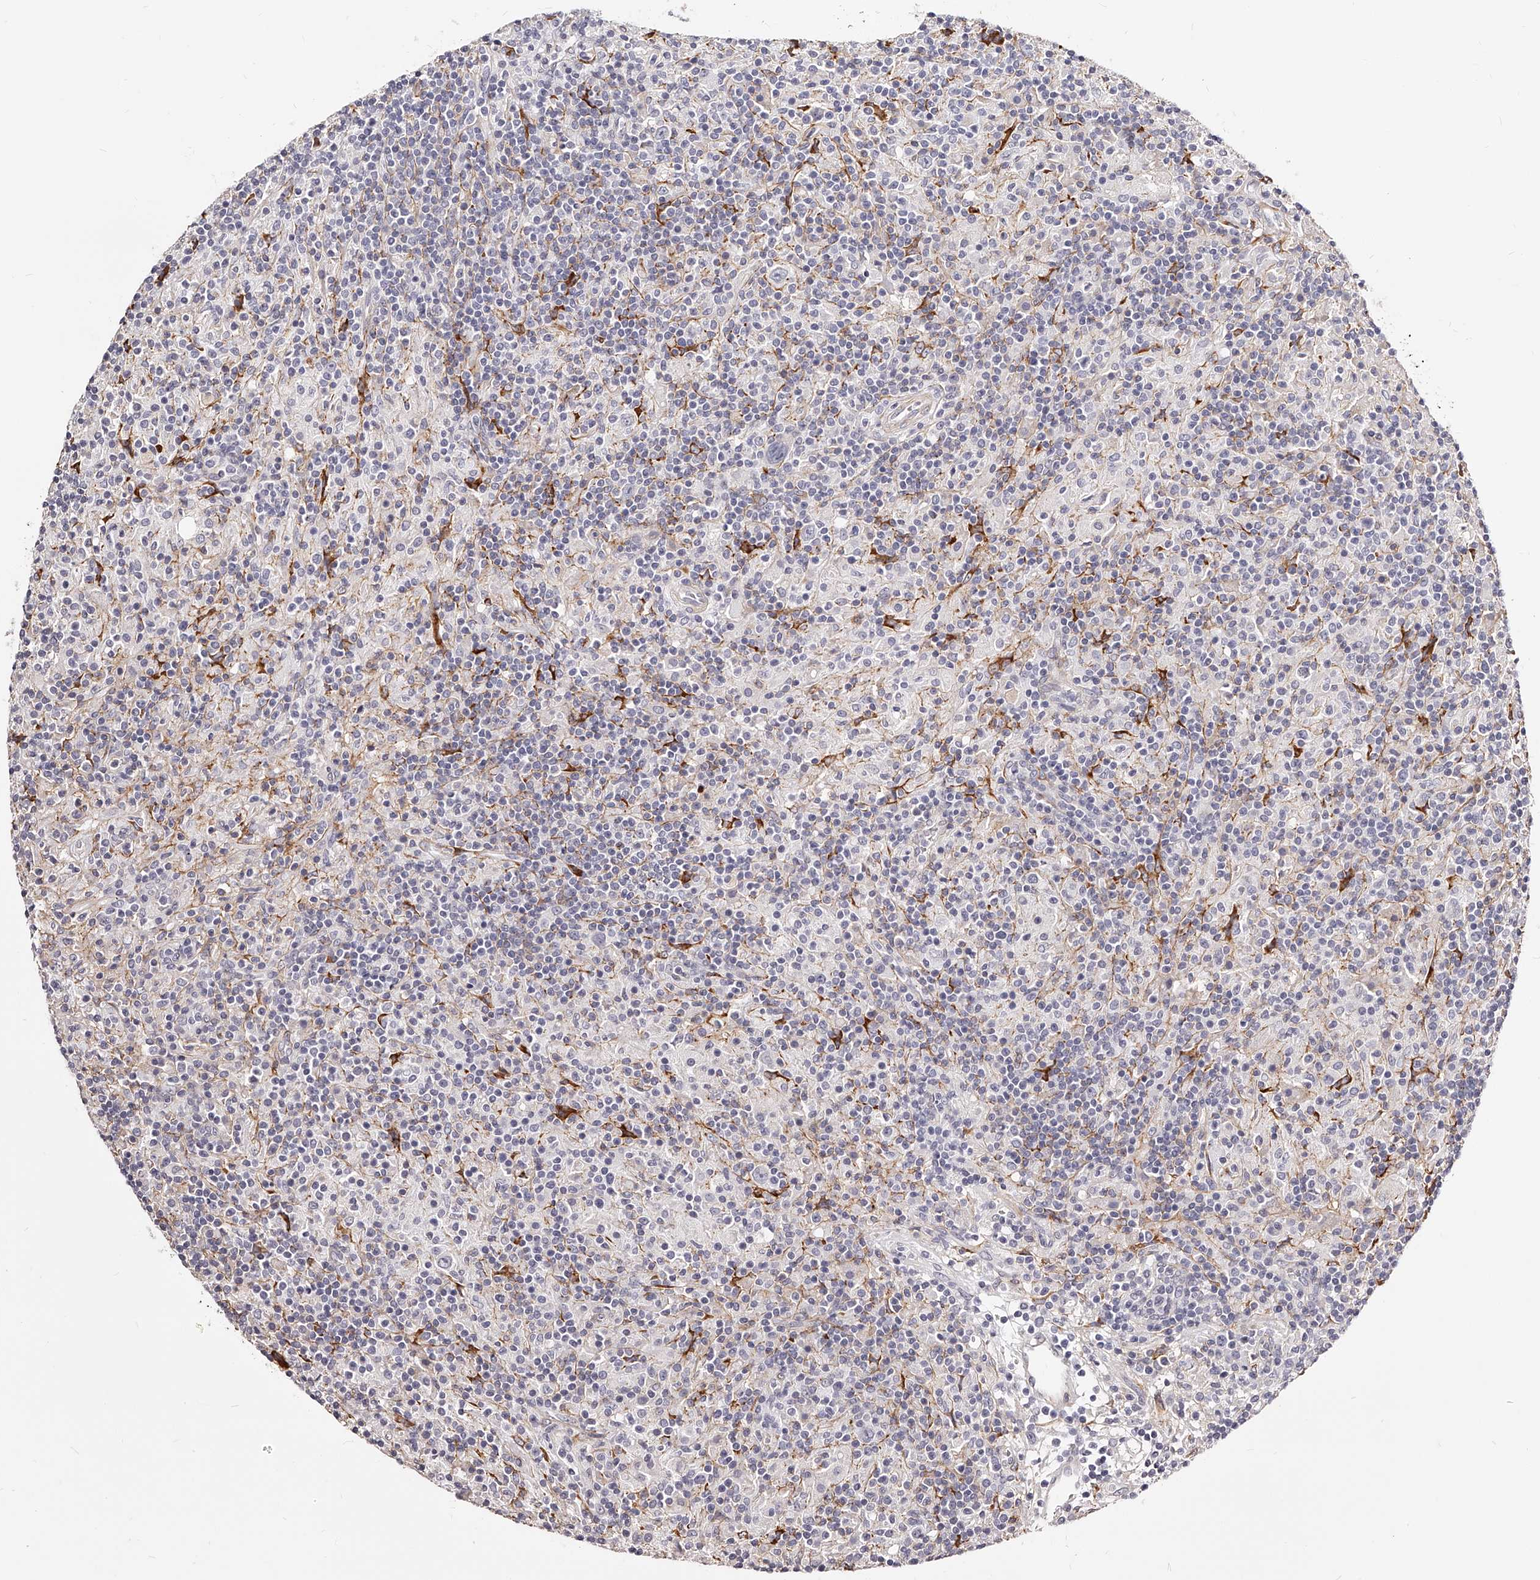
{"staining": {"intensity": "negative", "quantity": "none", "location": "none"}, "tissue": "lymphoma", "cell_type": "Tumor cells", "image_type": "cancer", "snomed": [{"axis": "morphology", "description": "Hodgkin's disease, NOS"}, {"axis": "topography", "description": "Lymph node"}], "caption": "High magnification brightfield microscopy of Hodgkin's disease stained with DAB (brown) and counterstained with hematoxylin (blue): tumor cells show no significant expression.", "gene": "CD82", "patient": {"sex": "male", "age": 70}}